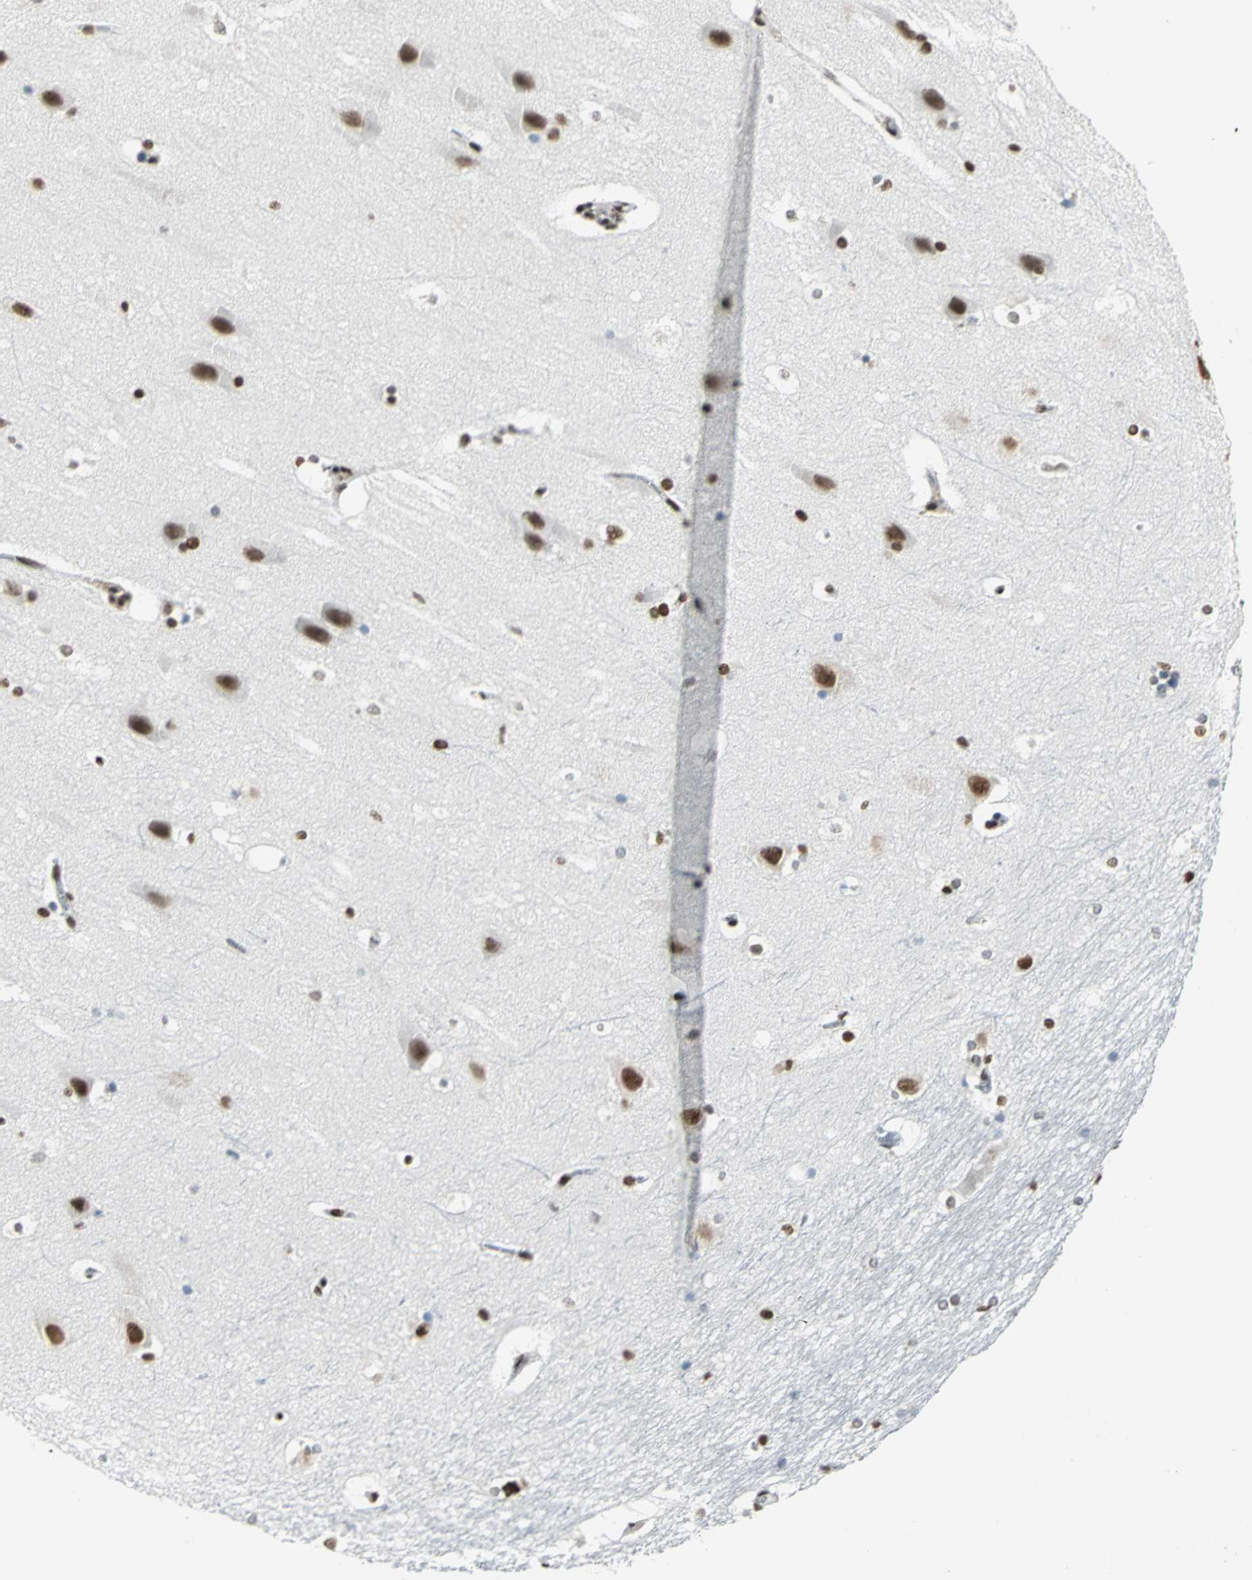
{"staining": {"intensity": "strong", "quantity": "25%-75%", "location": "nuclear"}, "tissue": "hippocampus", "cell_type": "Glial cells", "image_type": "normal", "snomed": [{"axis": "morphology", "description": "Normal tissue, NOS"}, {"axis": "topography", "description": "Hippocampus"}], "caption": "Immunohistochemistry of unremarkable hippocampus reveals high levels of strong nuclear positivity in about 25%-75% of glial cells. (brown staining indicates protein expression, while blue staining denotes nuclei).", "gene": "HNRNPD", "patient": {"sex": "female", "age": 19}}